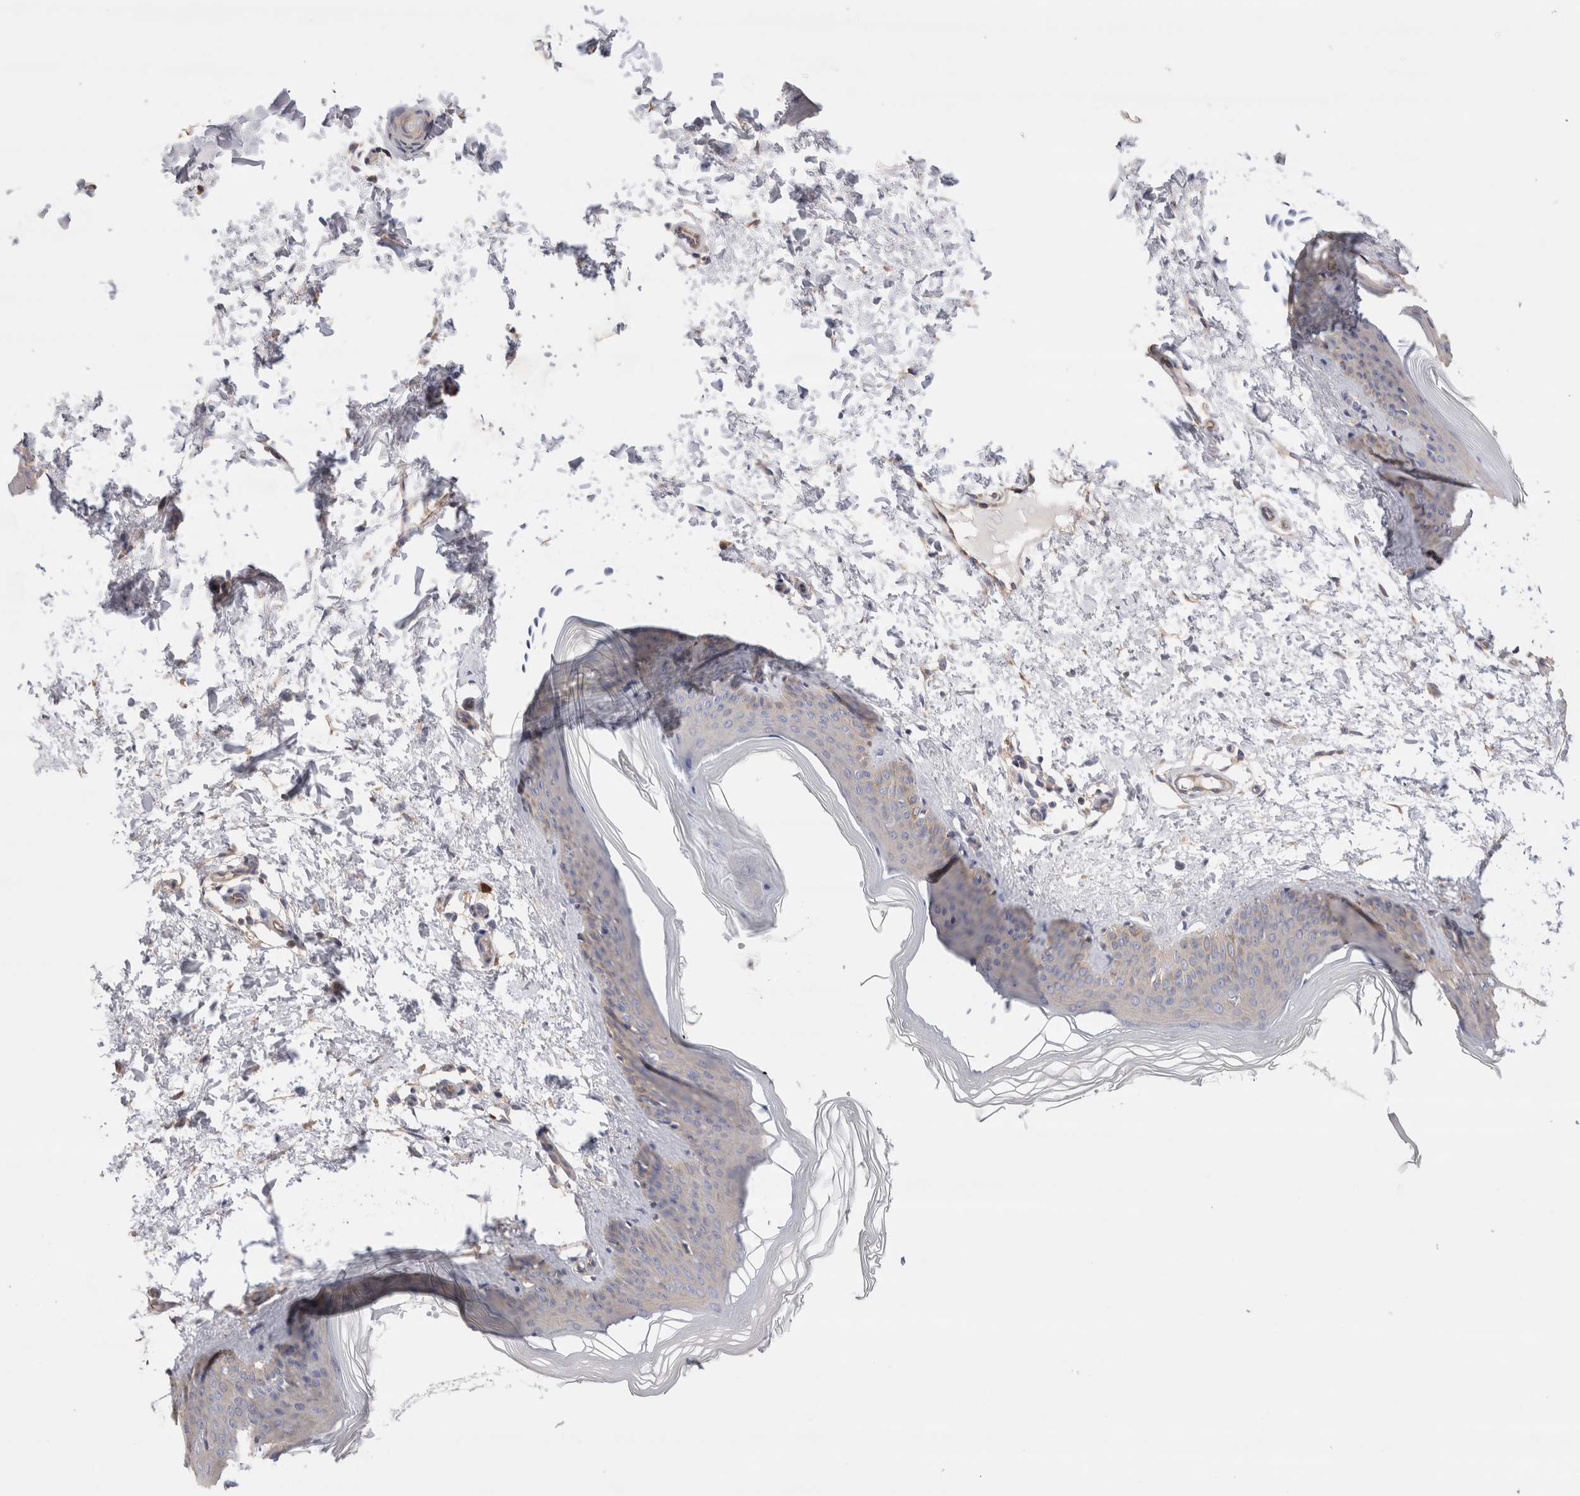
{"staining": {"intensity": "moderate", "quantity": "25%-75%", "location": "cytoplasmic/membranous"}, "tissue": "skin", "cell_type": "Fibroblasts", "image_type": "normal", "snomed": [{"axis": "morphology", "description": "Normal tissue, NOS"}, {"axis": "topography", "description": "Skin"}], "caption": "A medium amount of moderate cytoplasmic/membranous positivity is identified in about 25%-75% of fibroblasts in benign skin. The staining was performed using DAB, with brown indicating positive protein expression. Nuclei are stained blue with hematoxylin.", "gene": "NXT2", "patient": {"sex": "female", "age": 27}}